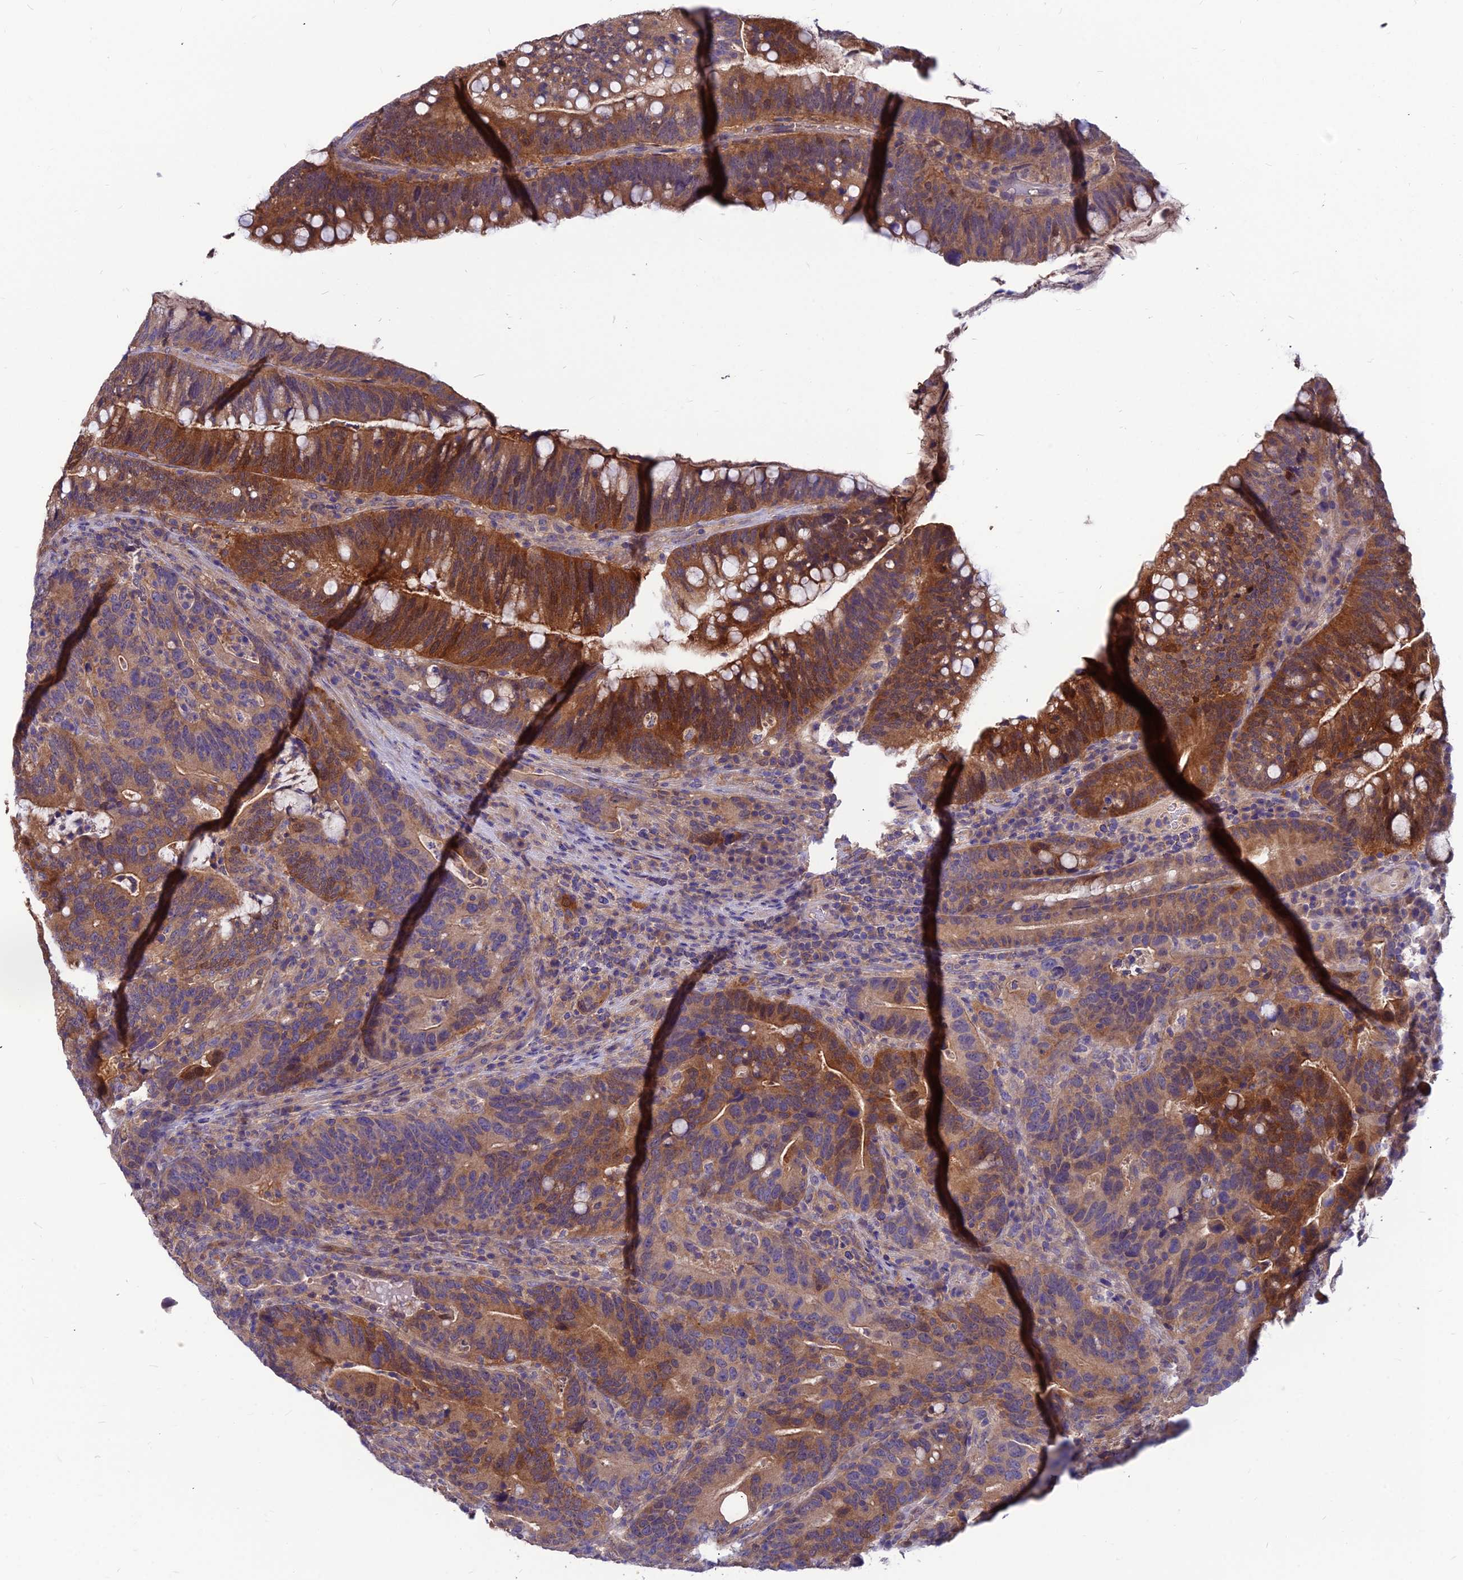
{"staining": {"intensity": "moderate", "quantity": ">75%", "location": "cytoplasmic/membranous"}, "tissue": "colorectal cancer", "cell_type": "Tumor cells", "image_type": "cancer", "snomed": [{"axis": "morphology", "description": "Adenocarcinoma, NOS"}, {"axis": "topography", "description": "Colon"}], "caption": "Colorectal cancer stained for a protein (brown) displays moderate cytoplasmic/membranous positive expression in about >75% of tumor cells.", "gene": "MVD", "patient": {"sex": "female", "age": 66}}